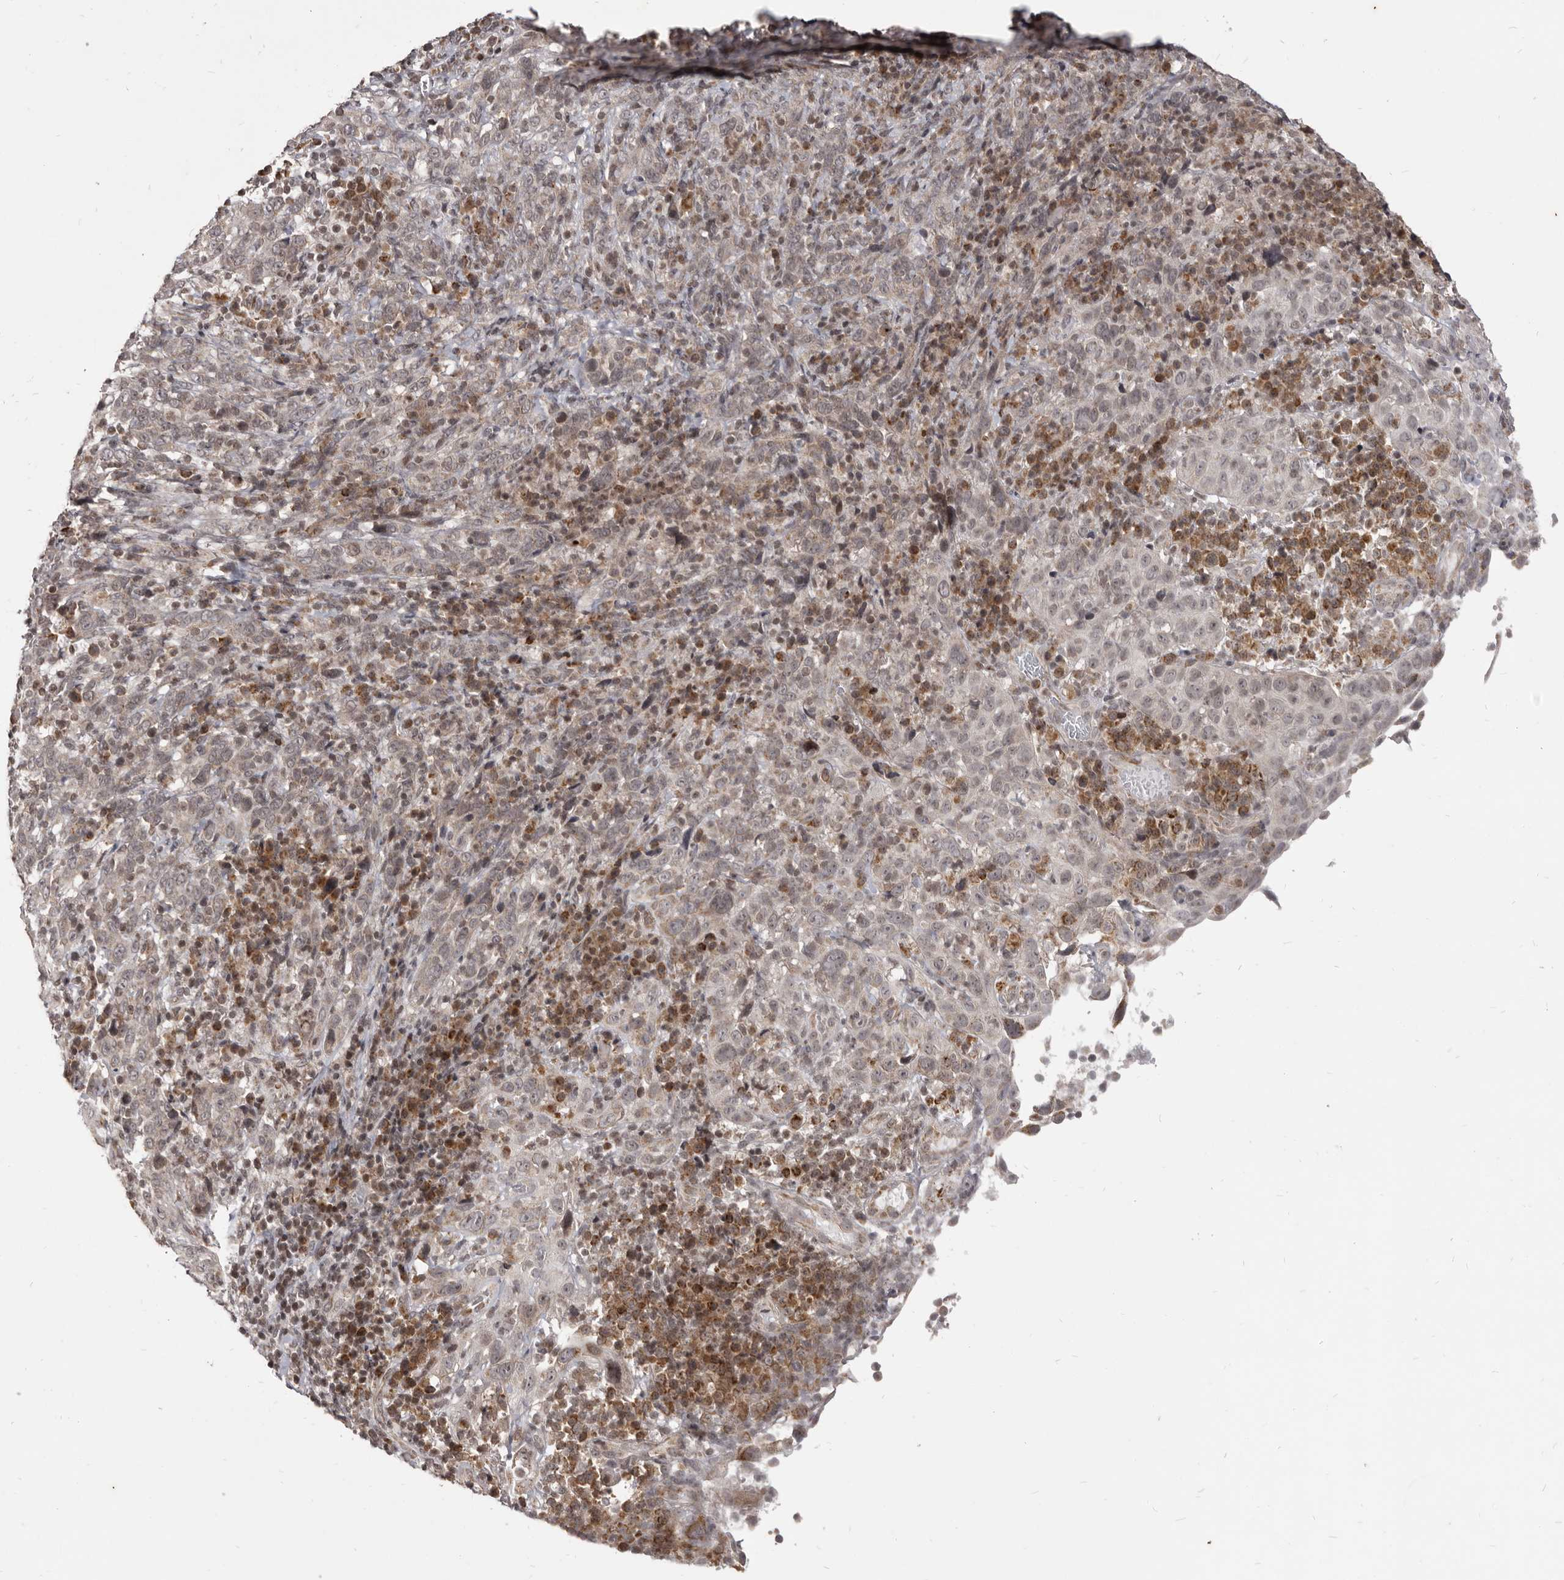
{"staining": {"intensity": "weak", "quantity": "25%-75%", "location": "cytoplasmic/membranous,nuclear"}, "tissue": "cervical cancer", "cell_type": "Tumor cells", "image_type": "cancer", "snomed": [{"axis": "morphology", "description": "Squamous cell carcinoma, NOS"}, {"axis": "topography", "description": "Cervix"}], "caption": "A histopathology image of cervical squamous cell carcinoma stained for a protein shows weak cytoplasmic/membranous and nuclear brown staining in tumor cells.", "gene": "THUMPD1", "patient": {"sex": "female", "age": 46}}